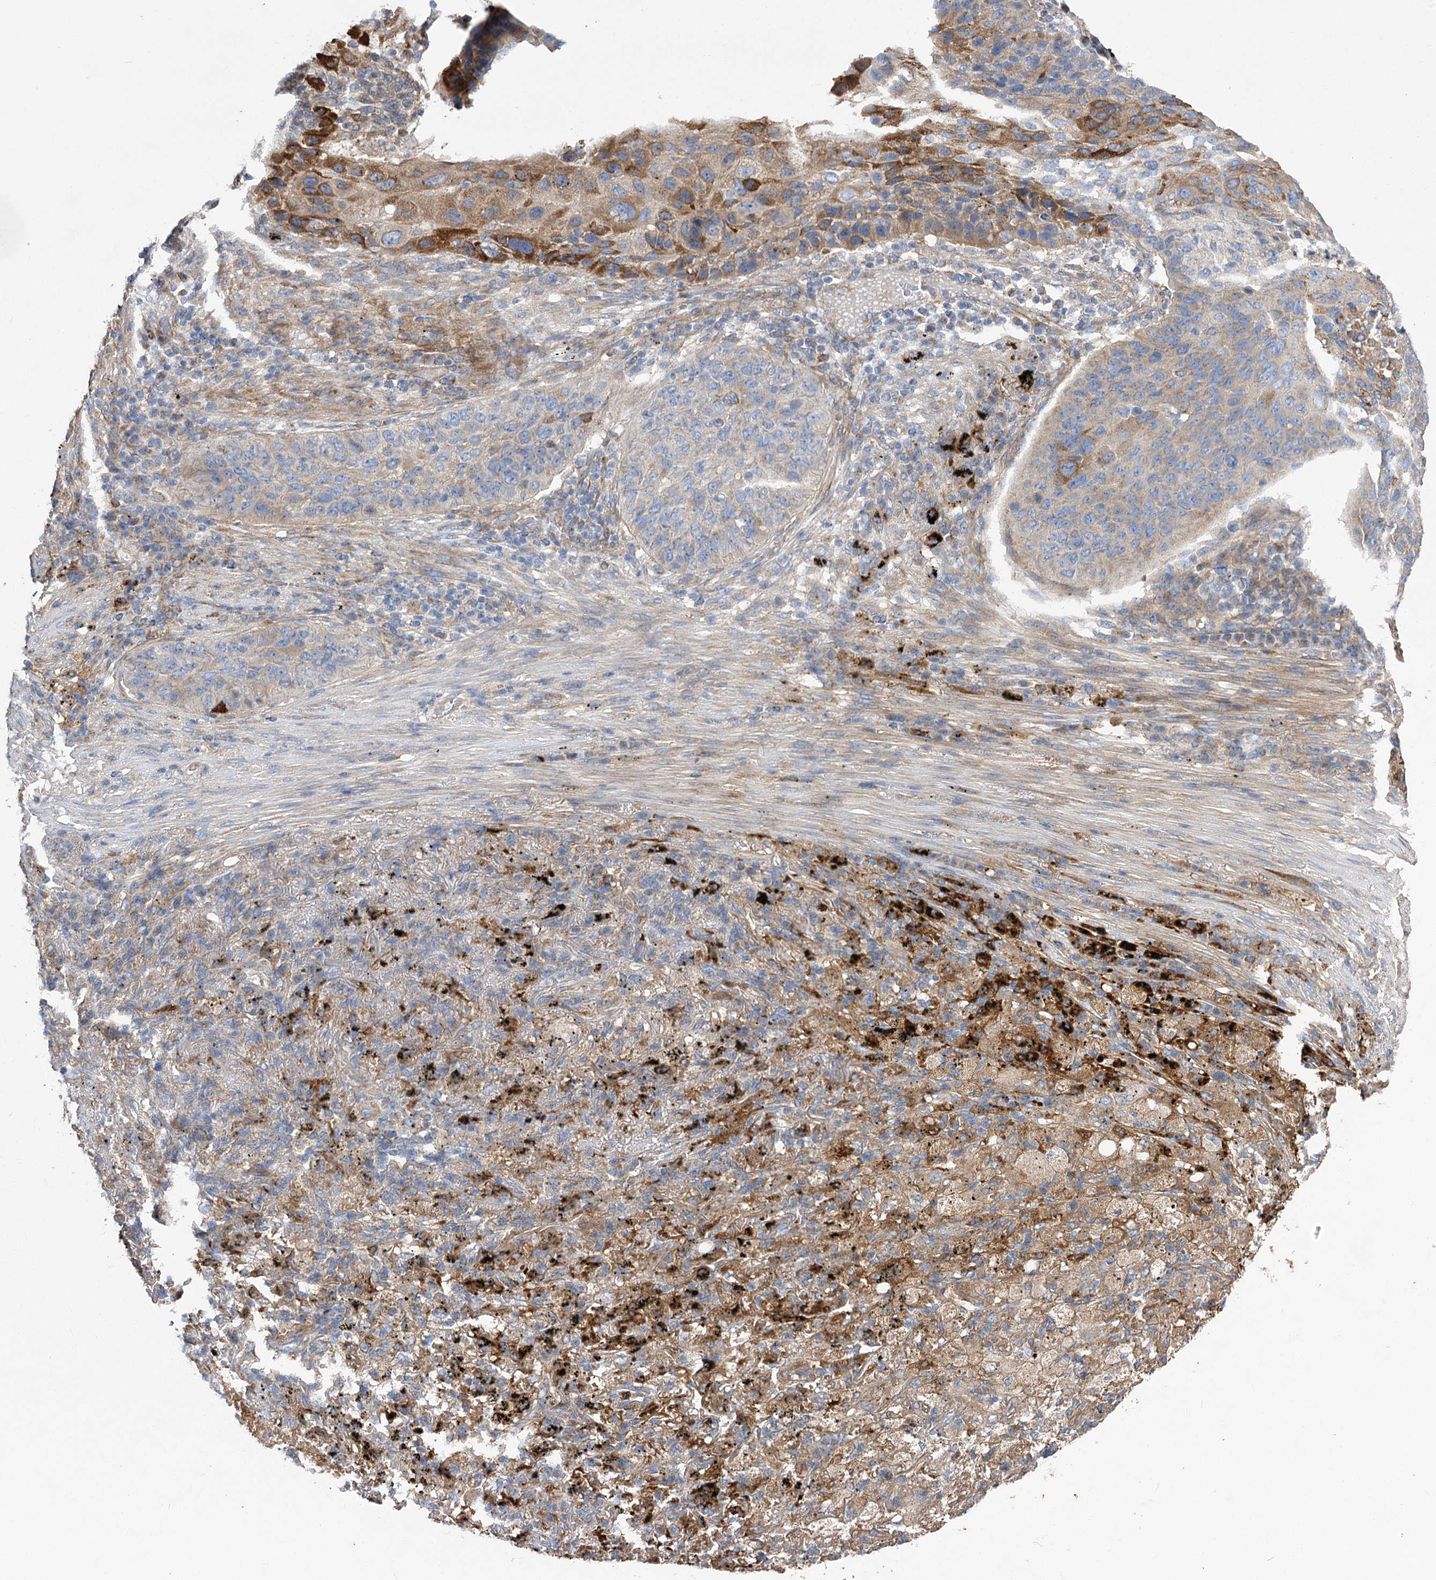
{"staining": {"intensity": "moderate", "quantity": "25%-75%", "location": "cytoplasmic/membranous"}, "tissue": "lung cancer", "cell_type": "Tumor cells", "image_type": "cancer", "snomed": [{"axis": "morphology", "description": "Squamous cell carcinoma, NOS"}, {"axis": "topography", "description": "Lung"}], "caption": "A micrograph showing moderate cytoplasmic/membranous expression in about 25%-75% of tumor cells in lung cancer (squamous cell carcinoma), as visualized by brown immunohistochemical staining.", "gene": "RMDN2", "patient": {"sex": "female", "age": 63}}